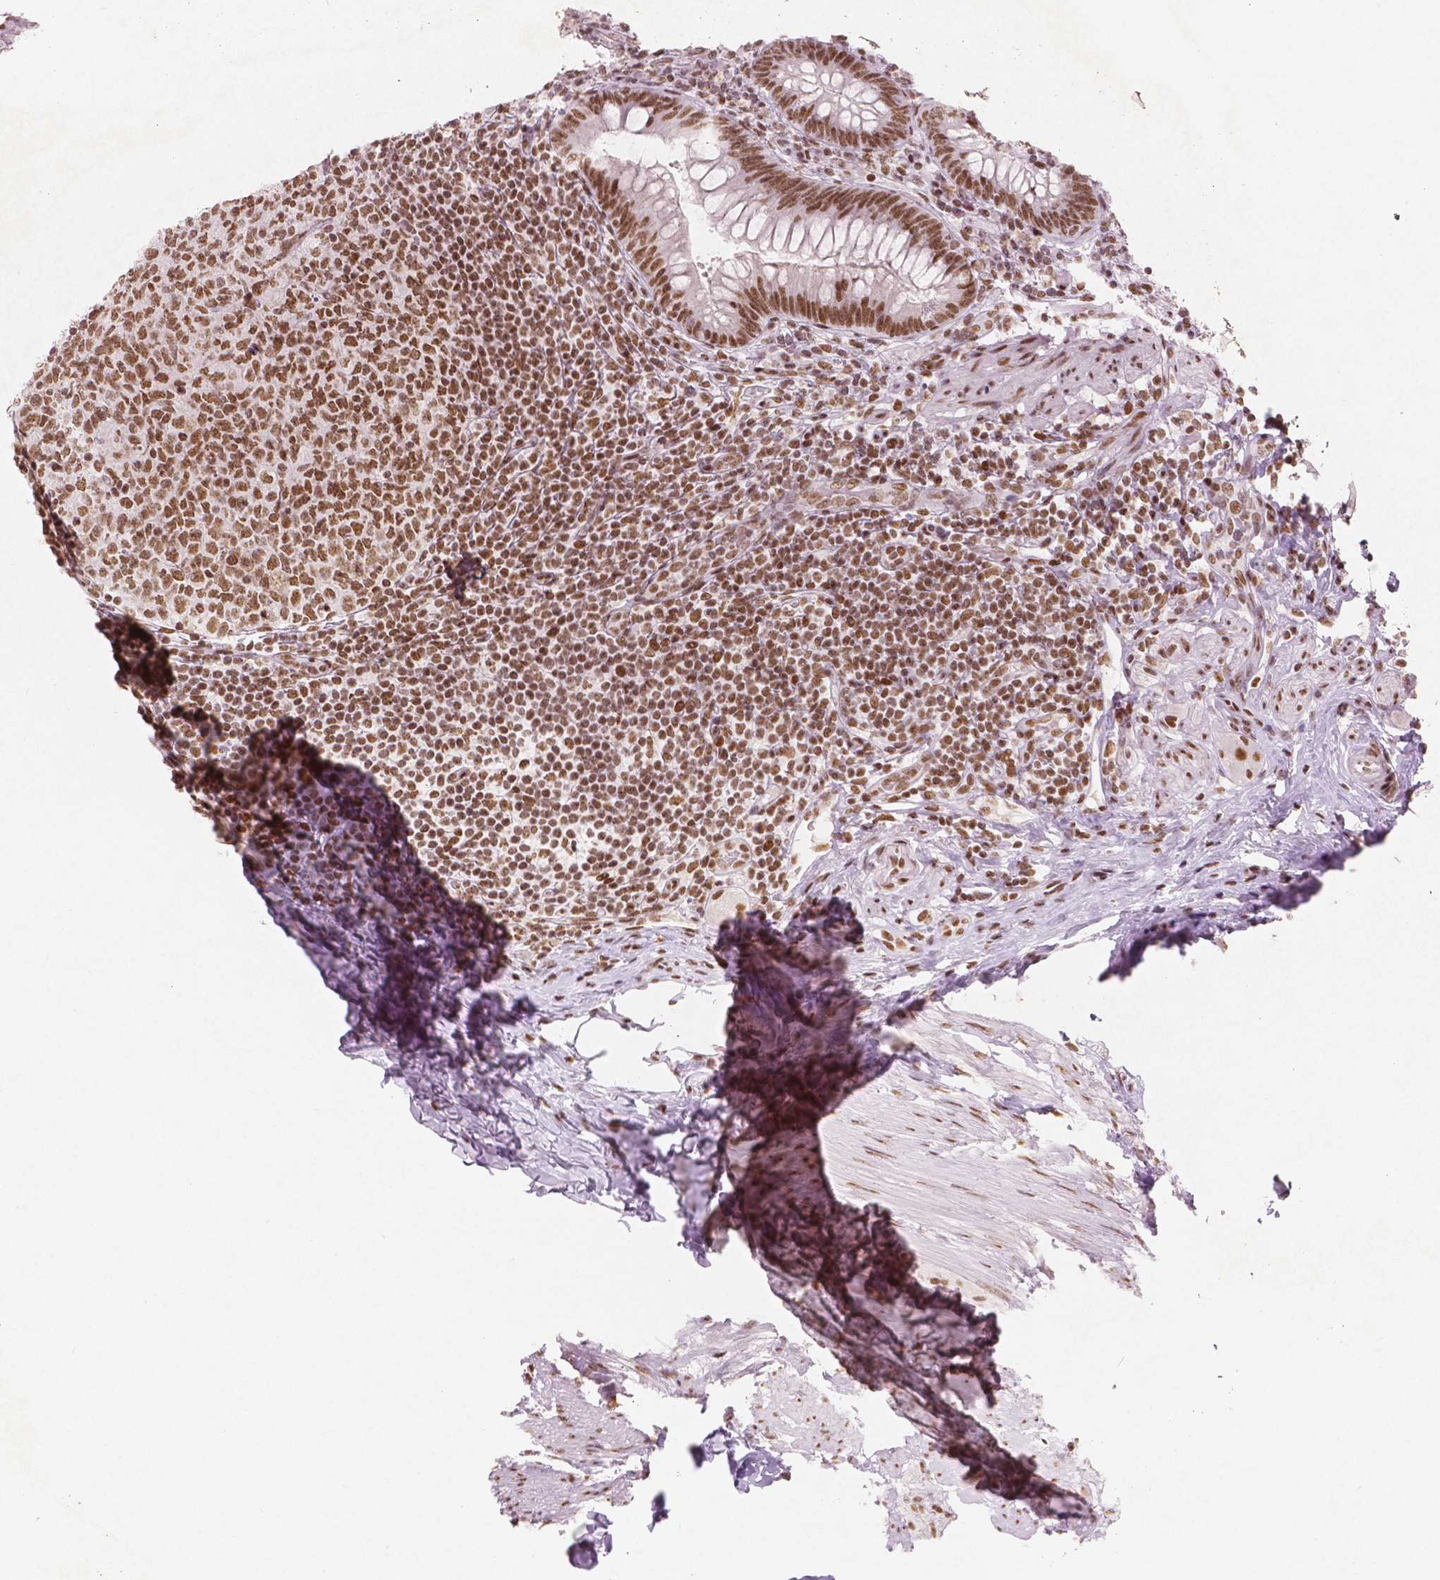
{"staining": {"intensity": "moderate", "quantity": ">75%", "location": "nuclear"}, "tissue": "appendix", "cell_type": "Glandular cells", "image_type": "normal", "snomed": [{"axis": "morphology", "description": "Normal tissue, NOS"}, {"axis": "topography", "description": "Appendix"}], "caption": "Immunohistochemistry (IHC) micrograph of unremarkable appendix: appendix stained using immunohistochemistry demonstrates medium levels of moderate protein expression localized specifically in the nuclear of glandular cells, appearing as a nuclear brown color.", "gene": "BRD4", "patient": {"sex": "male", "age": 47}}